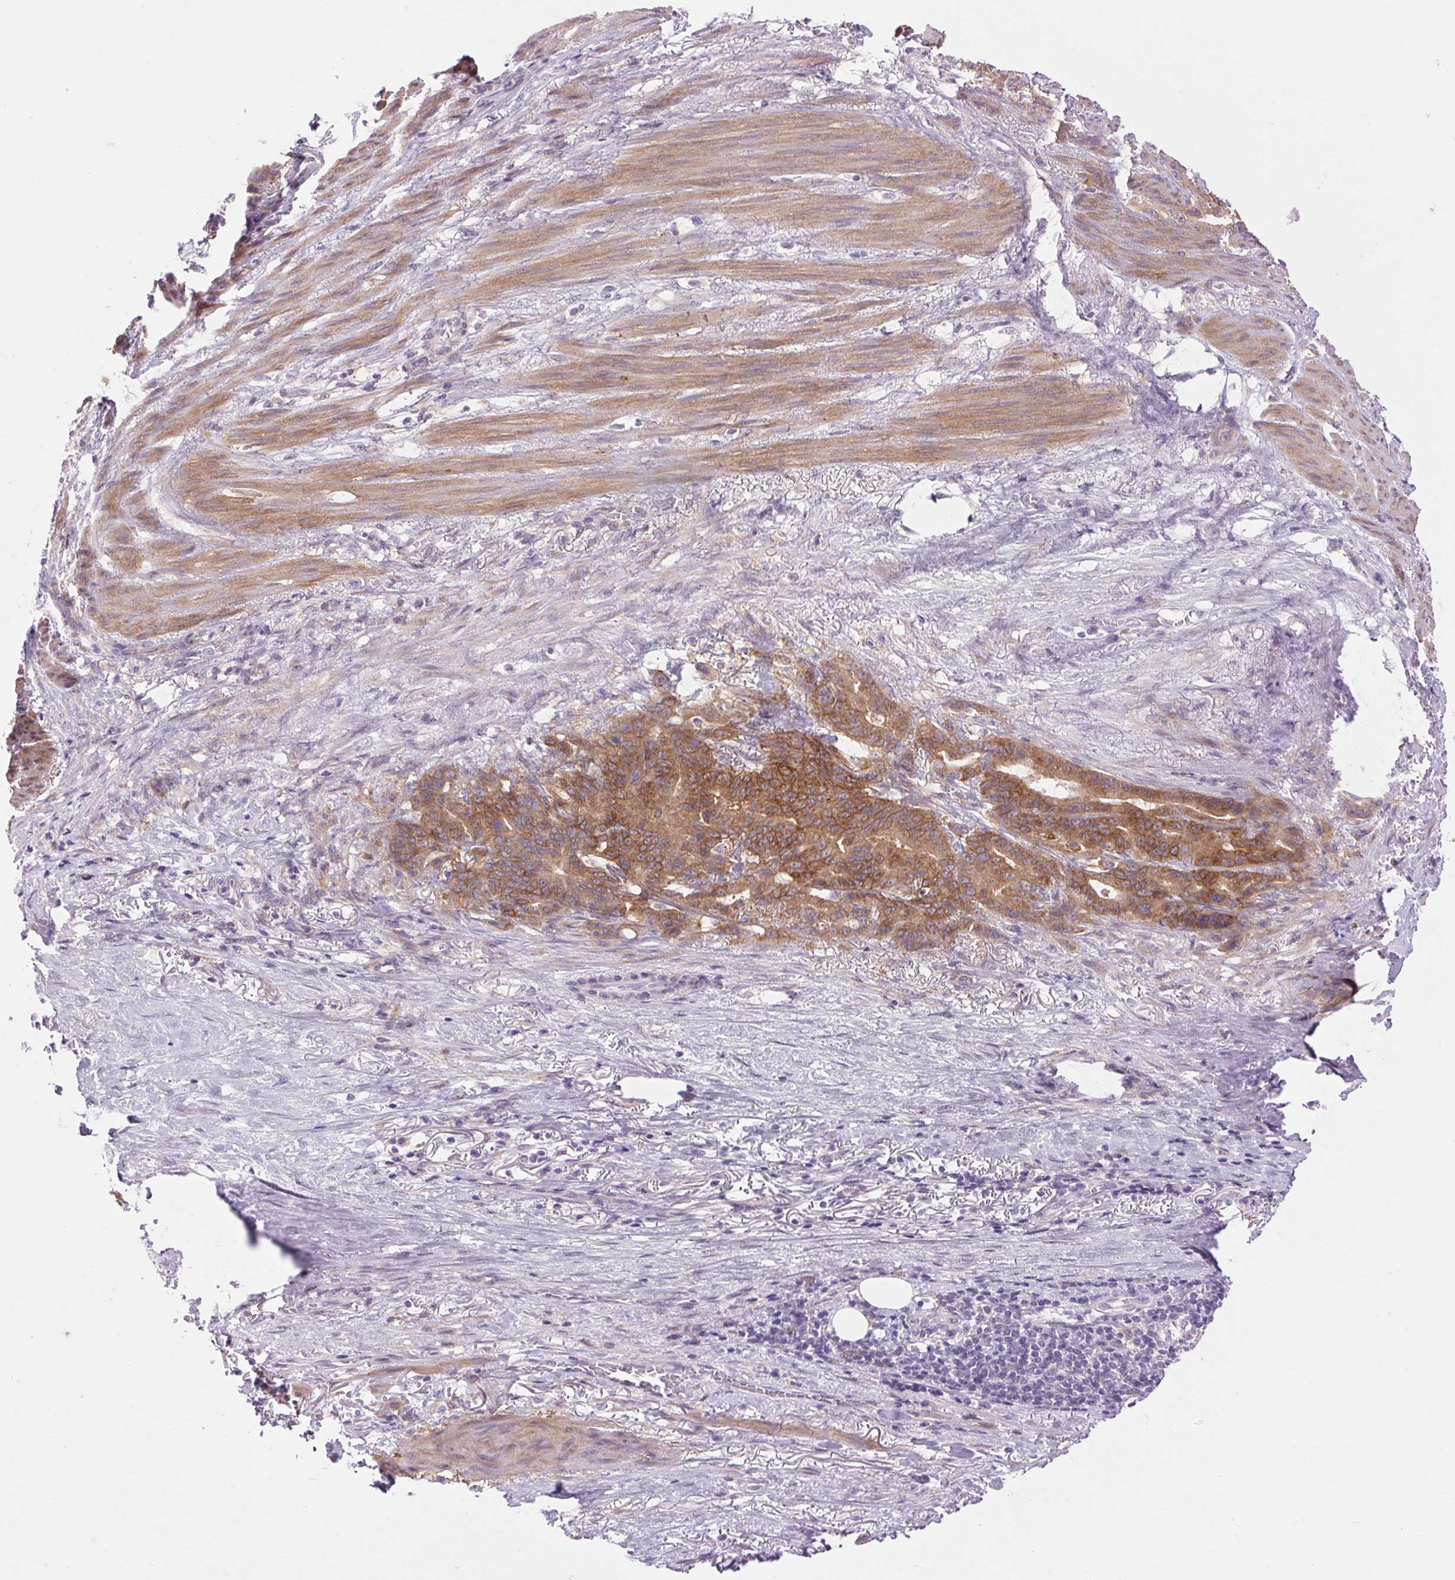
{"staining": {"intensity": "moderate", "quantity": ">75%", "location": "cytoplasmic/membranous"}, "tissue": "stomach cancer", "cell_type": "Tumor cells", "image_type": "cancer", "snomed": [{"axis": "morphology", "description": "Normal tissue, NOS"}, {"axis": "morphology", "description": "Adenocarcinoma, NOS"}, {"axis": "topography", "description": "Esophagus"}, {"axis": "topography", "description": "Stomach, upper"}], "caption": "This micrograph reveals immunohistochemistry (IHC) staining of stomach cancer, with medium moderate cytoplasmic/membranous staining in approximately >75% of tumor cells.", "gene": "SOWAHC", "patient": {"sex": "male", "age": 62}}